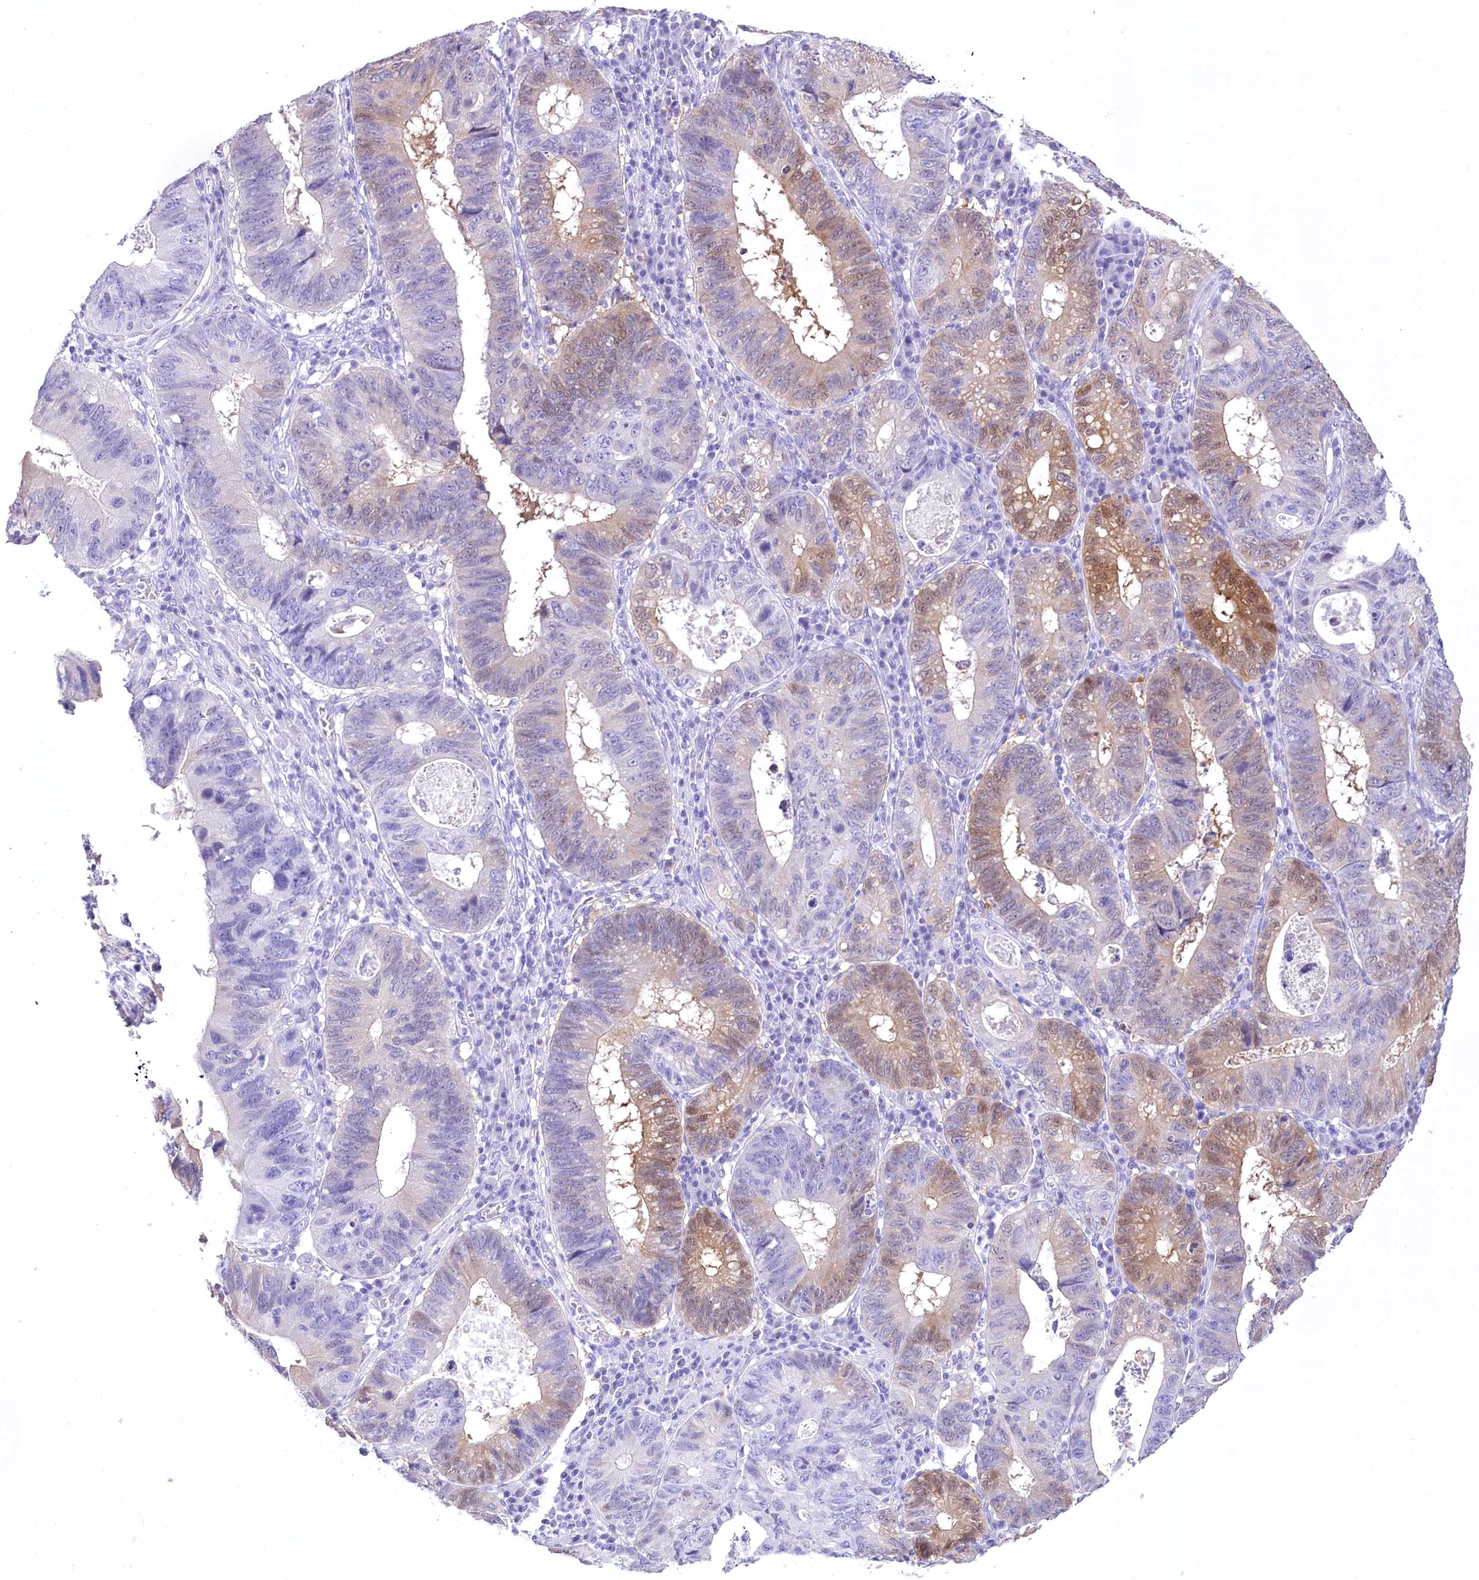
{"staining": {"intensity": "moderate", "quantity": "<25%", "location": "cytoplasmic/membranous,nuclear"}, "tissue": "stomach cancer", "cell_type": "Tumor cells", "image_type": "cancer", "snomed": [{"axis": "morphology", "description": "Adenocarcinoma, NOS"}, {"axis": "topography", "description": "Stomach"}], "caption": "Brown immunohistochemical staining in stomach cancer (adenocarcinoma) displays moderate cytoplasmic/membranous and nuclear positivity in approximately <25% of tumor cells.", "gene": "PBLD", "patient": {"sex": "male", "age": 59}}